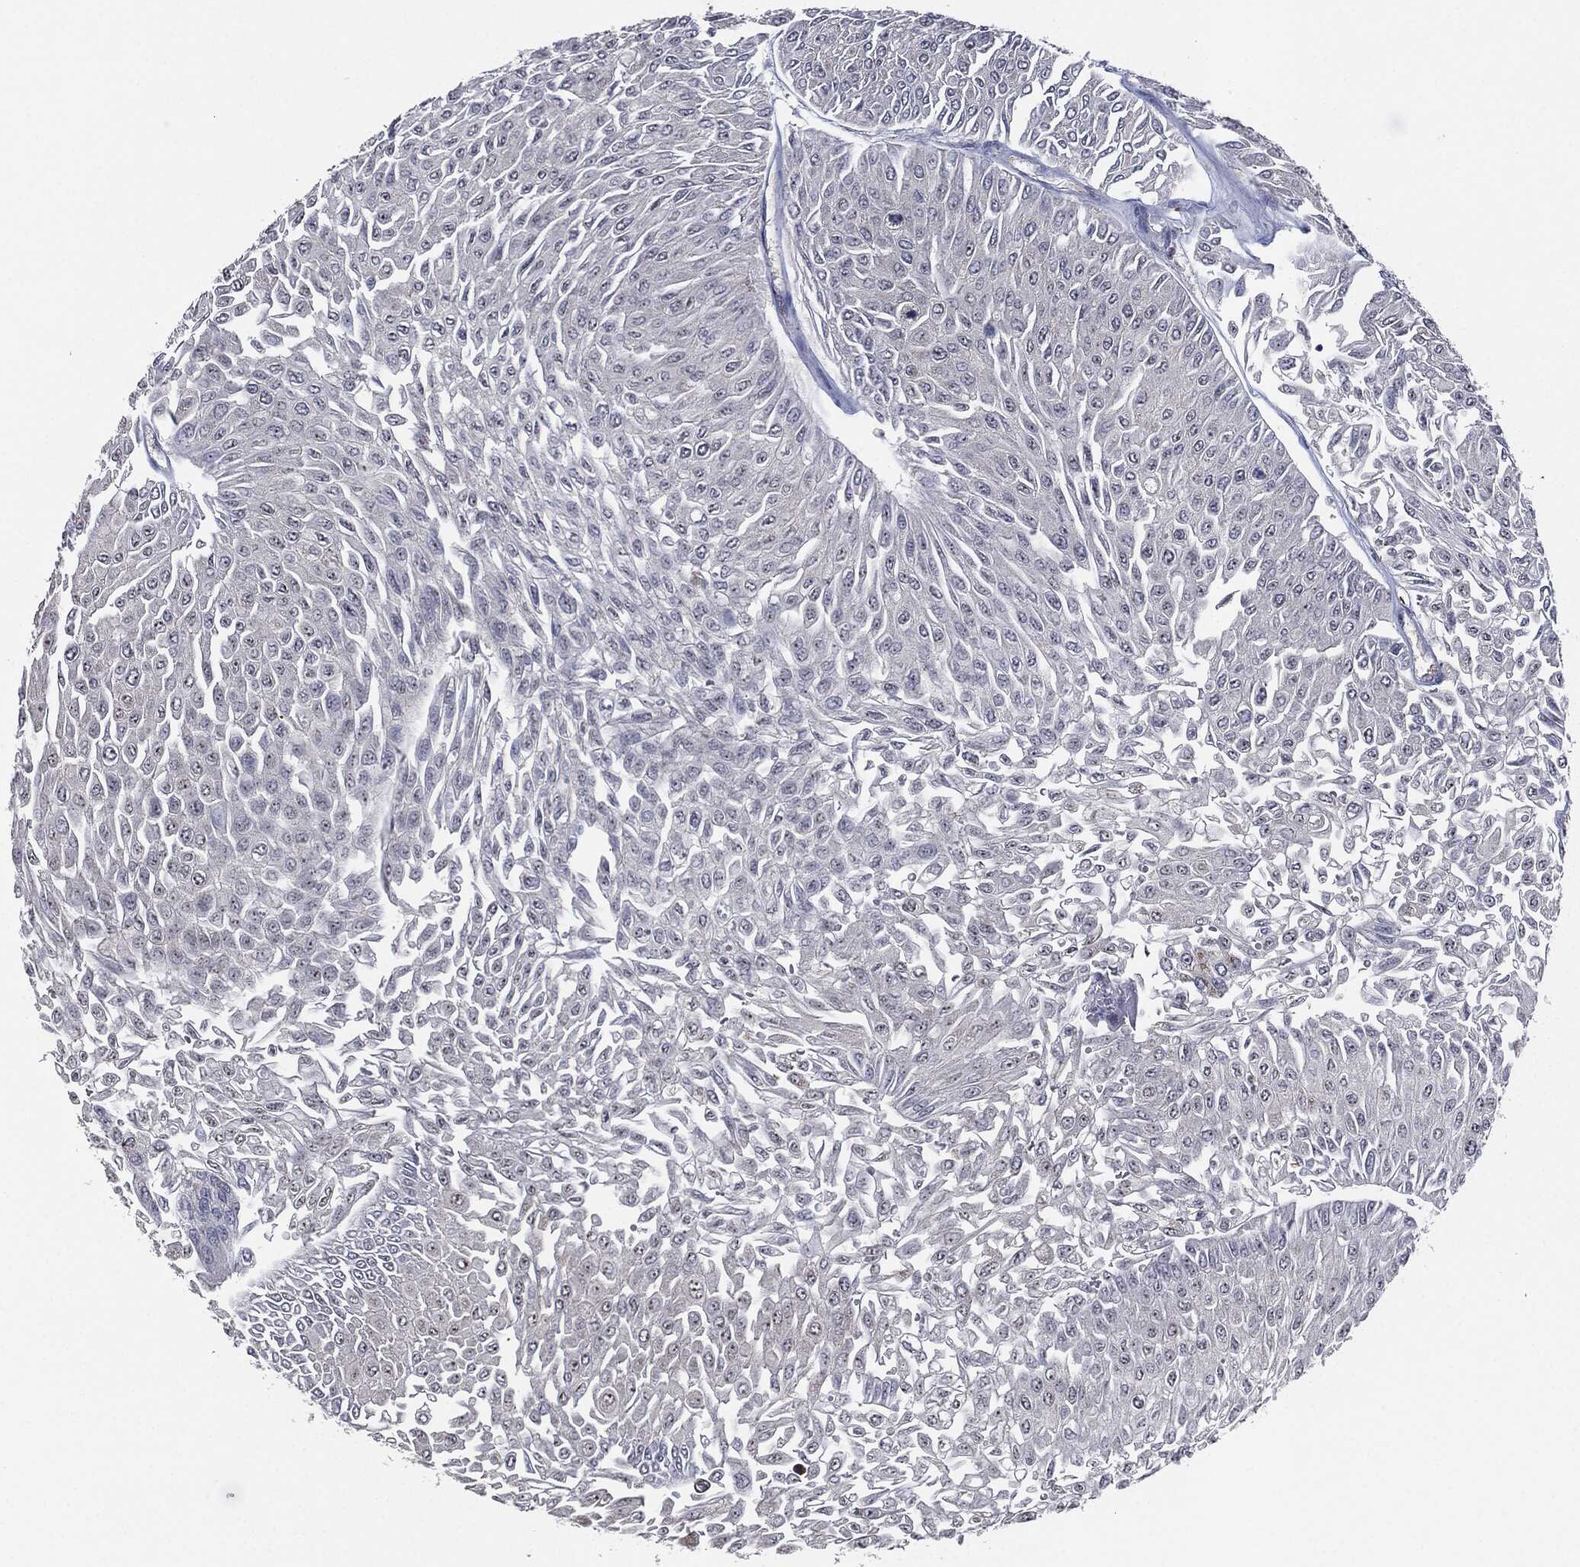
{"staining": {"intensity": "negative", "quantity": "none", "location": "none"}, "tissue": "urothelial cancer", "cell_type": "Tumor cells", "image_type": "cancer", "snomed": [{"axis": "morphology", "description": "Urothelial carcinoma, Low grade"}, {"axis": "topography", "description": "Urinary bladder"}], "caption": "DAB immunohistochemical staining of human urothelial carcinoma (low-grade) demonstrates no significant staining in tumor cells. (Stains: DAB (3,3'-diaminobenzidine) immunohistochemistry (IHC) with hematoxylin counter stain, Microscopy: brightfield microscopy at high magnification).", "gene": "NDUFV2", "patient": {"sex": "male", "age": 67}}